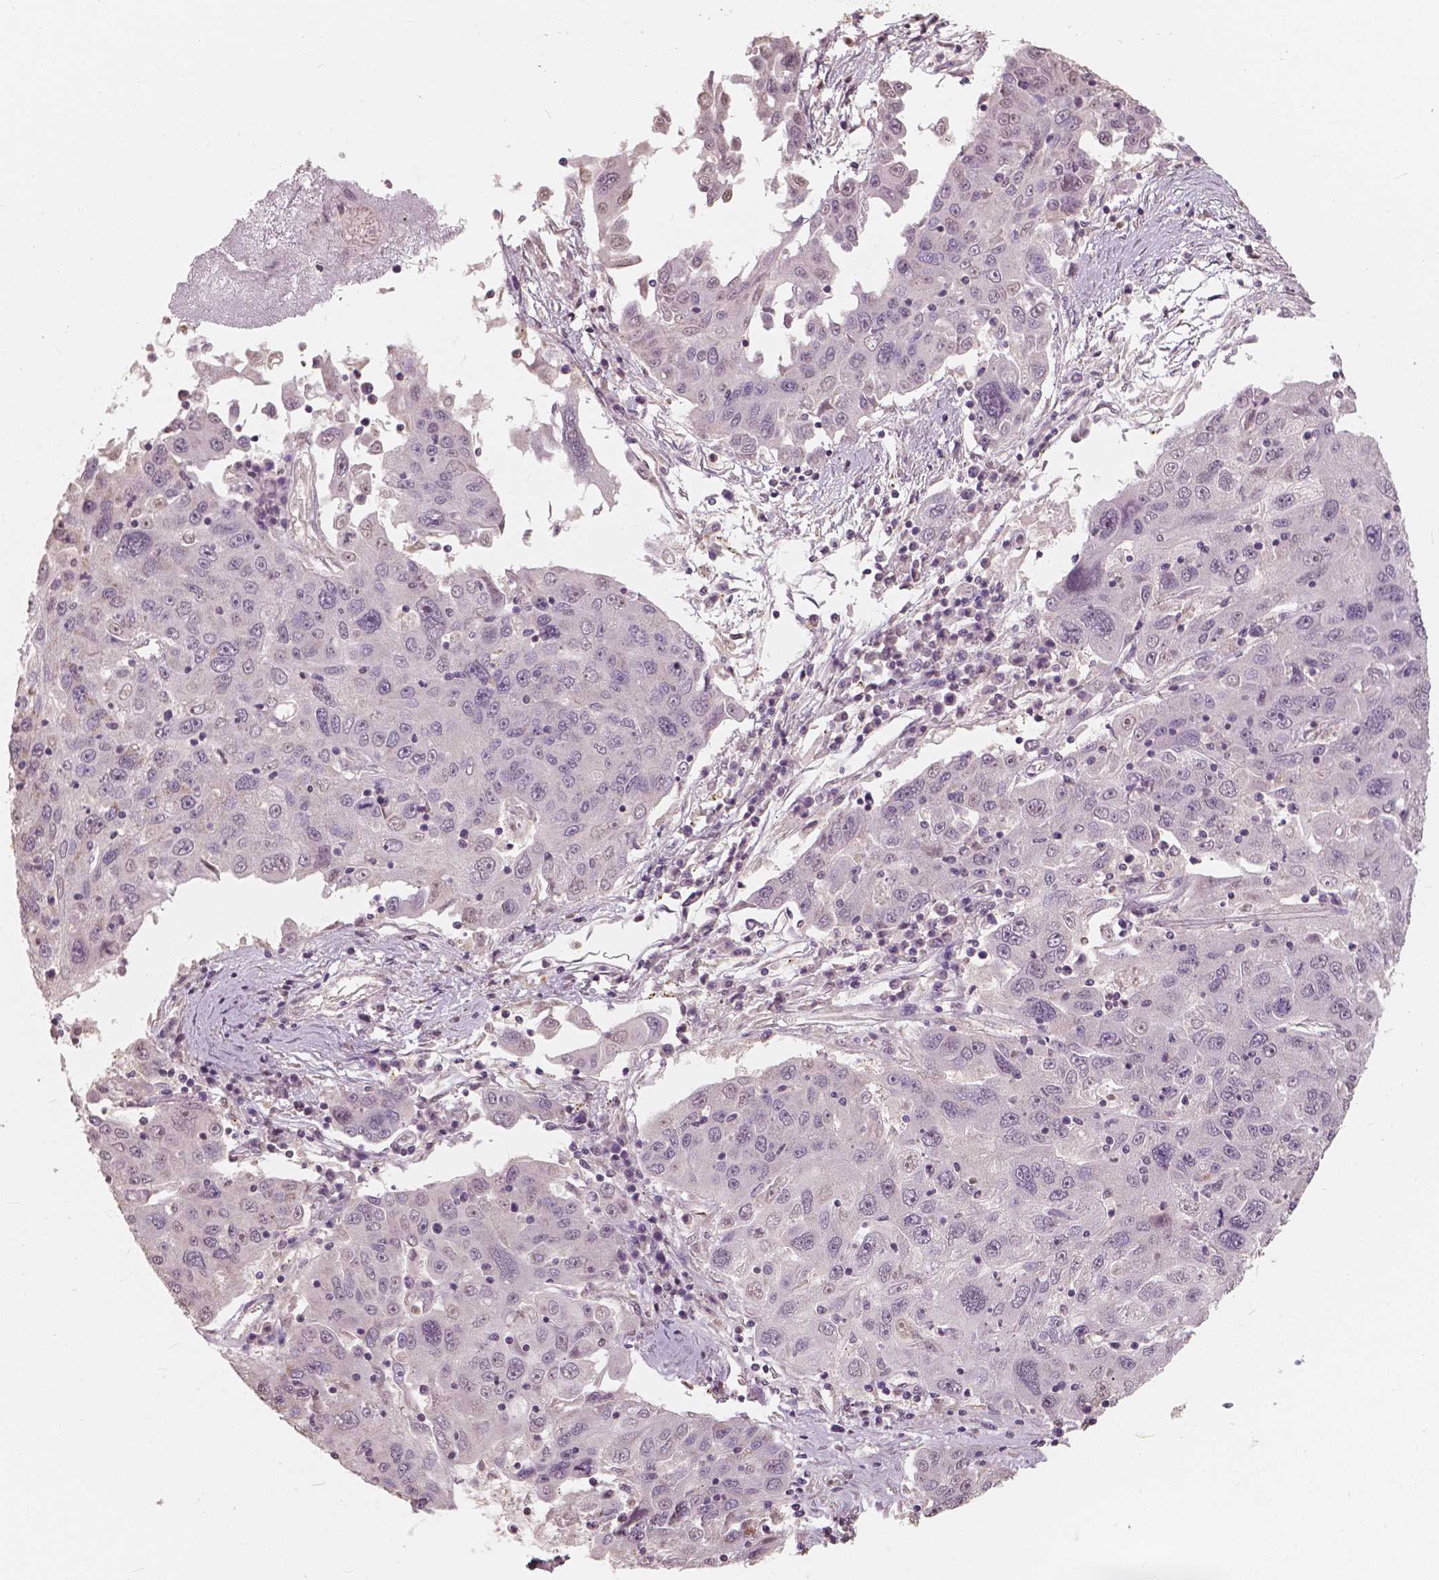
{"staining": {"intensity": "negative", "quantity": "none", "location": "none"}, "tissue": "stomach cancer", "cell_type": "Tumor cells", "image_type": "cancer", "snomed": [{"axis": "morphology", "description": "Adenocarcinoma, NOS"}, {"axis": "topography", "description": "Stomach"}], "caption": "There is no significant positivity in tumor cells of adenocarcinoma (stomach).", "gene": "SAT2", "patient": {"sex": "male", "age": 56}}